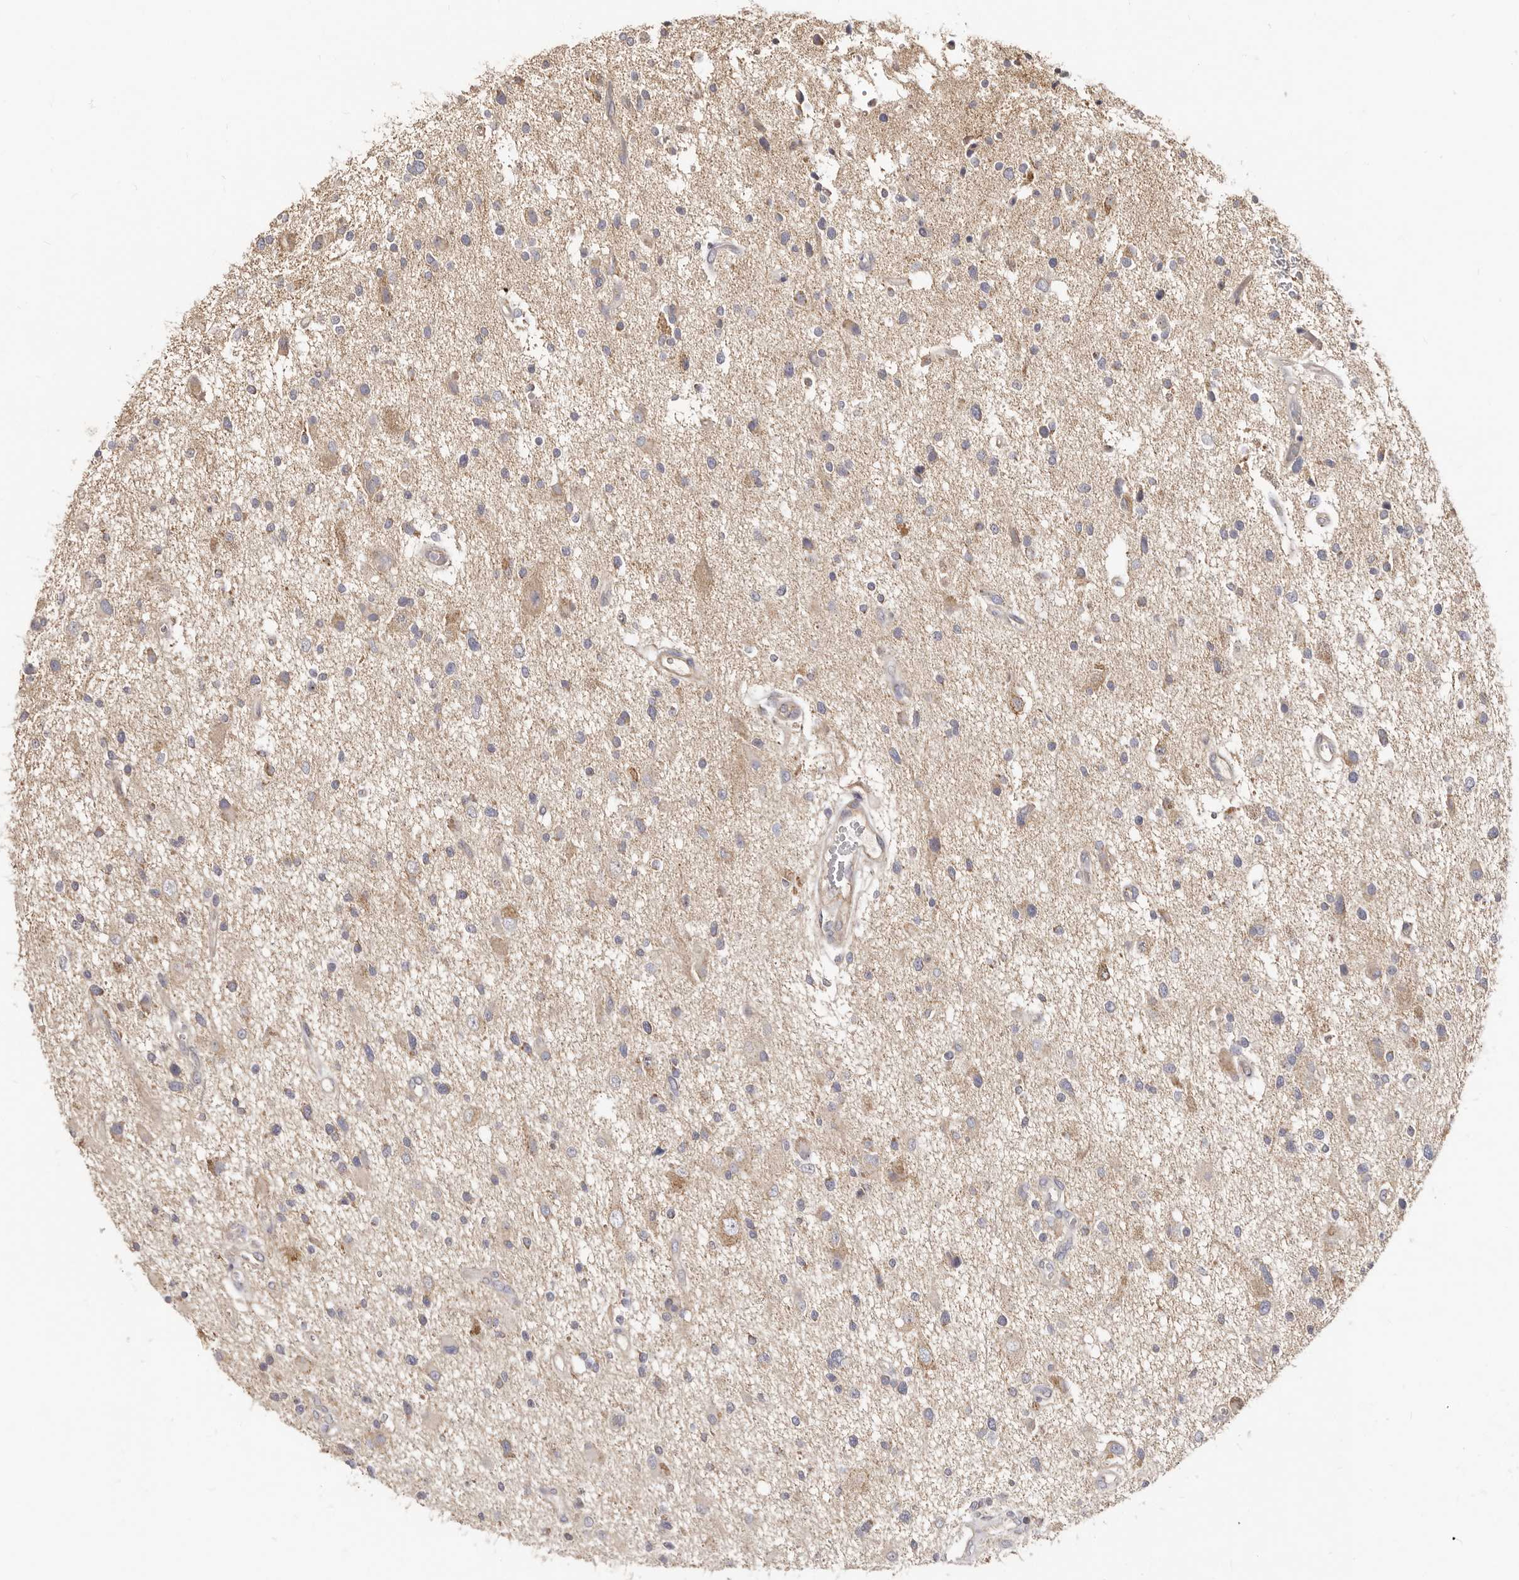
{"staining": {"intensity": "negative", "quantity": "none", "location": "none"}, "tissue": "glioma", "cell_type": "Tumor cells", "image_type": "cancer", "snomed": [{"axis": "morphology", "description": "Glioma, malignant, High grade"}, {"axis": "topography", "description": "Brain"}], "caption": "Tumor cells are negative for brown protein staining in glioma.", "gene": "BAIAP2L1", "patient": {"sex": "male", "age": 33}}